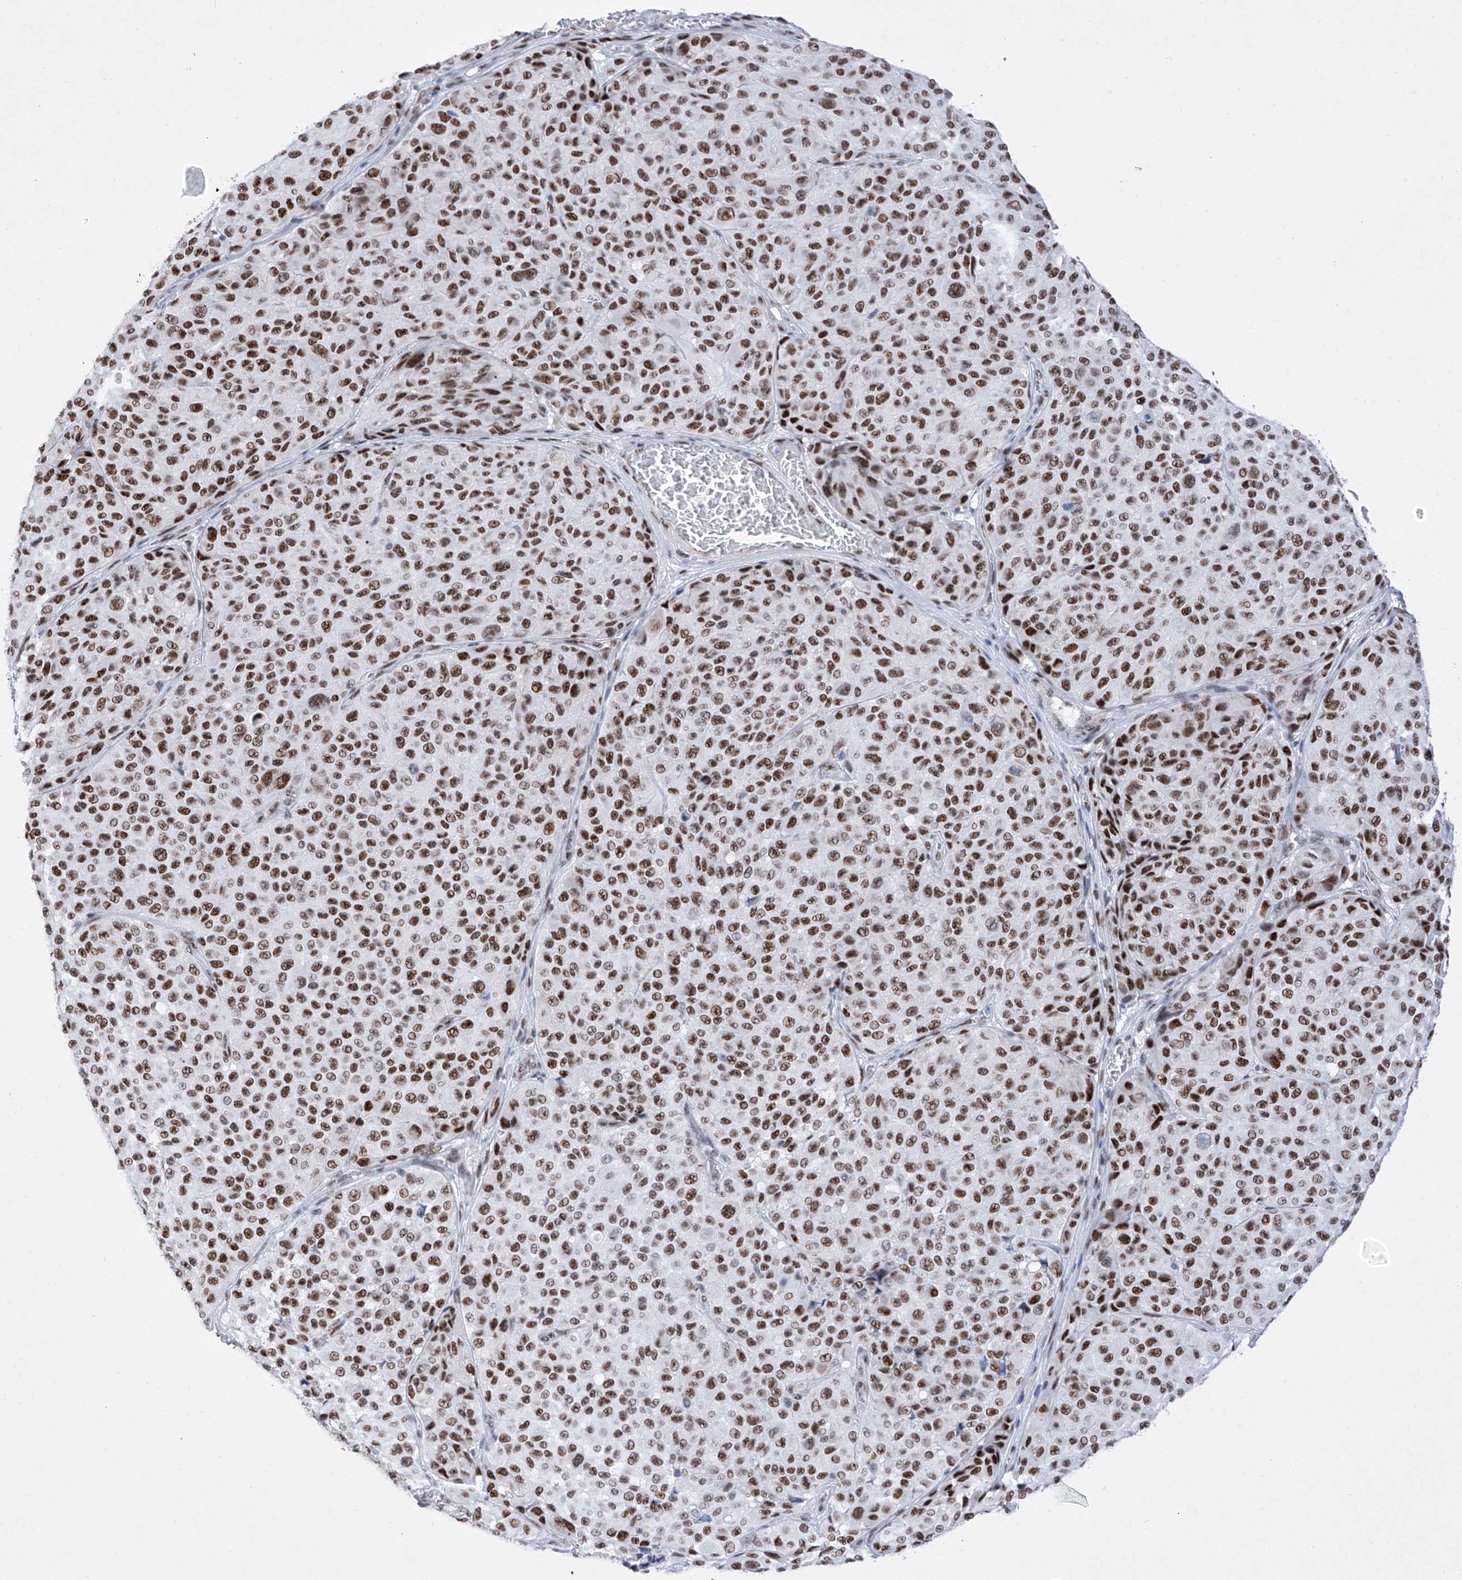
{"staining": {"intensity": "strong", "quantity": ">75%", "location": "nuclear"}, "tissue": "melanoma", "cell_type": "Tumor cells", "image_type": "cancer", "snomed": [{"axis": "morphology", "description": "Malignant melanoma, NOS"}, {"axis": "topography", "description": "Skin"}], "caption": "Malignant melanoma stained with DAB immunohistochemistry (IHC) demonstrates high levels of strong nuclear positivity in about >75% of tumor cells. The protein is stained brown, and the nuclei are stained in blue (DAB IHC with brightfield microscopy, high magnification).", "gene": "ATN1", "patient": {"sex": "male", "age": 83}}